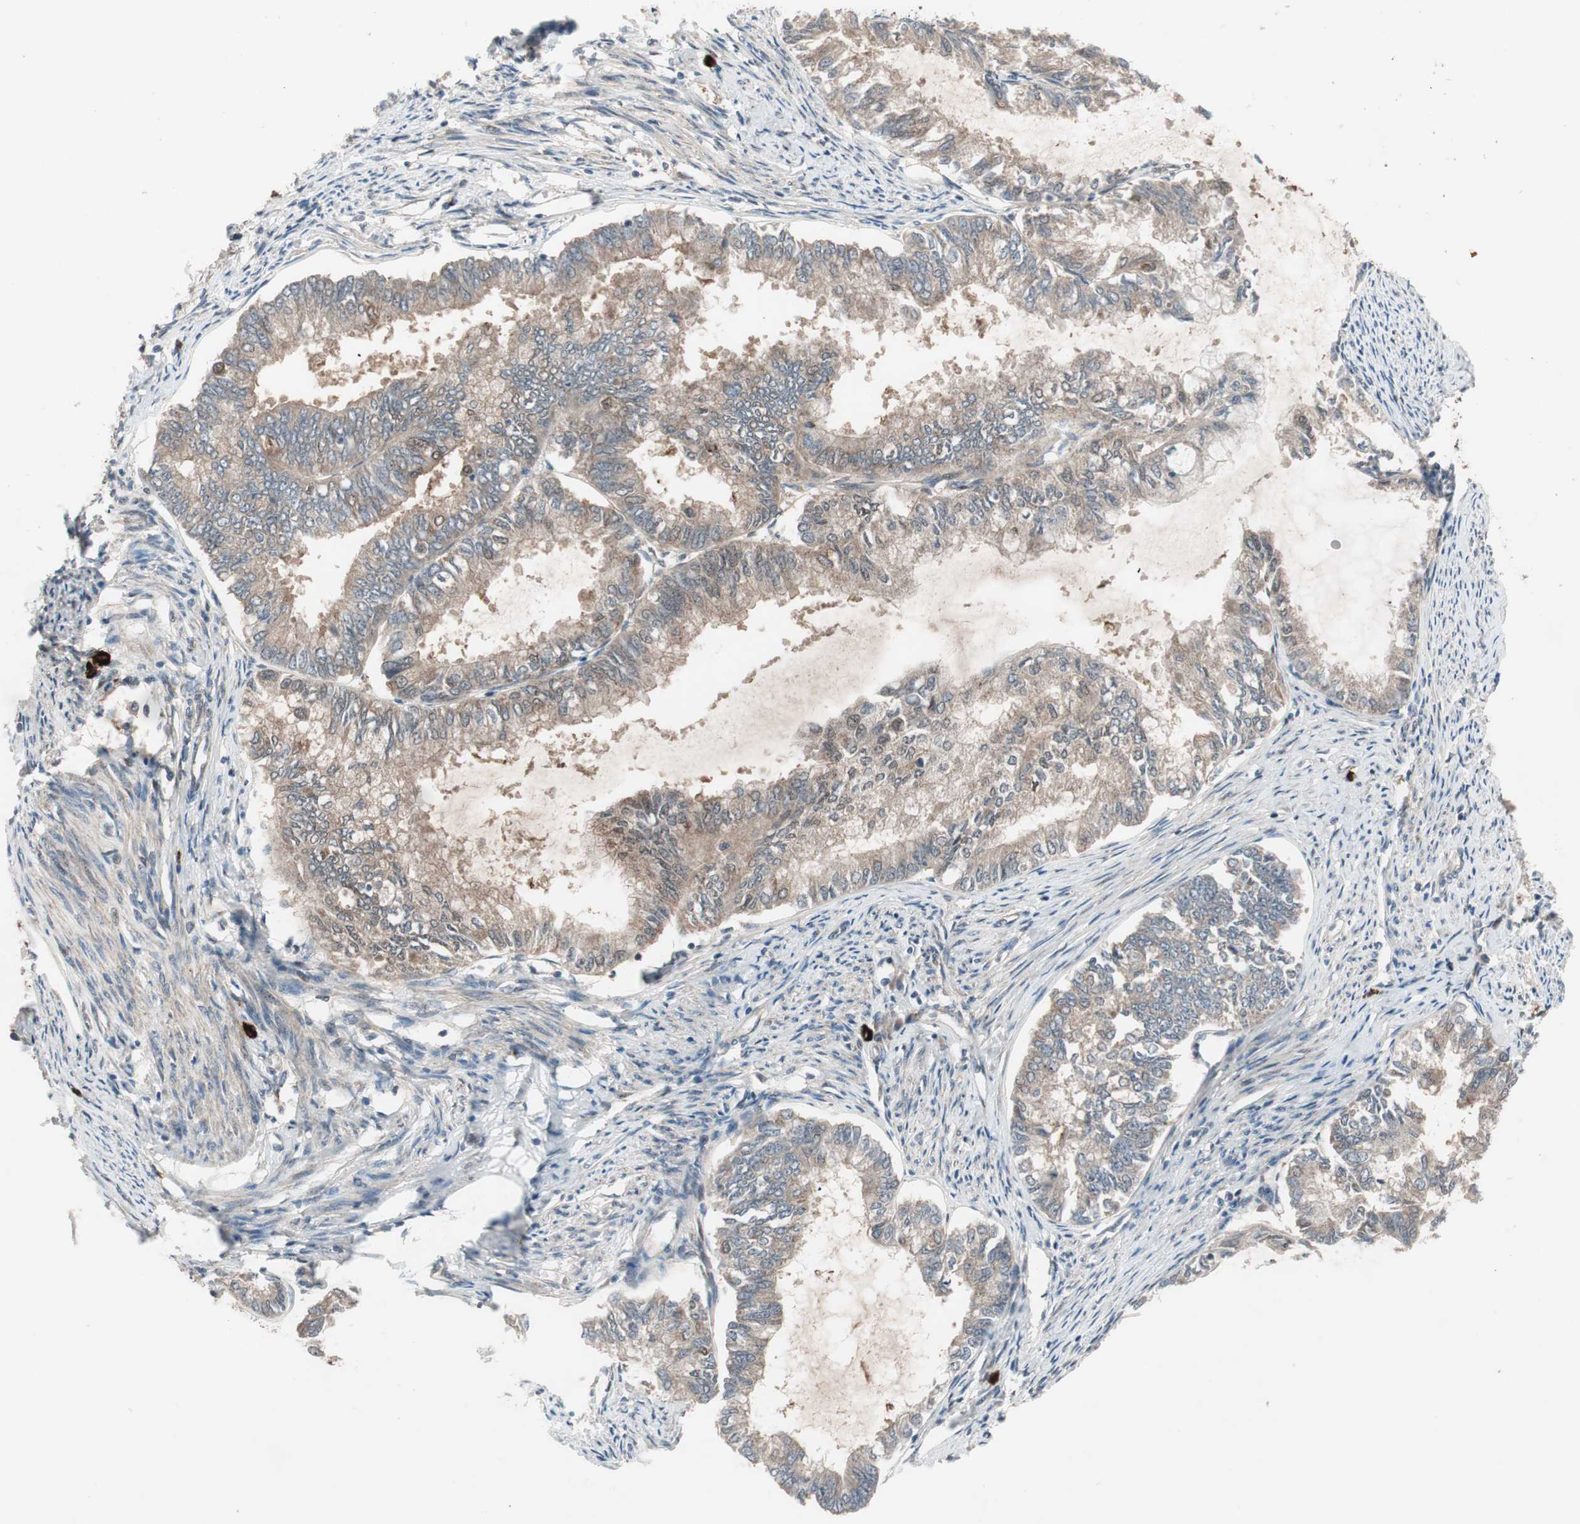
{"staining": {"intensity": "moderate", "quantity": ">75%", "location": "cytoplasmic/membranous"}, "tissue": "endometrial cancer", "cell_type": "Tumor cells", "image_type": "cancer", "snomed": [{"axis": "morphology", "description": "Adenocarcinoma, NOS"}, {"axis": "topography", "description": "Endometrium"}], "caption": "A medium amount of moderate cytoplasmic/membranous positivity is present in approximately >75% of tumor cells in endometrial cancer tissue.", "gene": "PRKG2", "patient": {"sex": "female", "age": 86}}